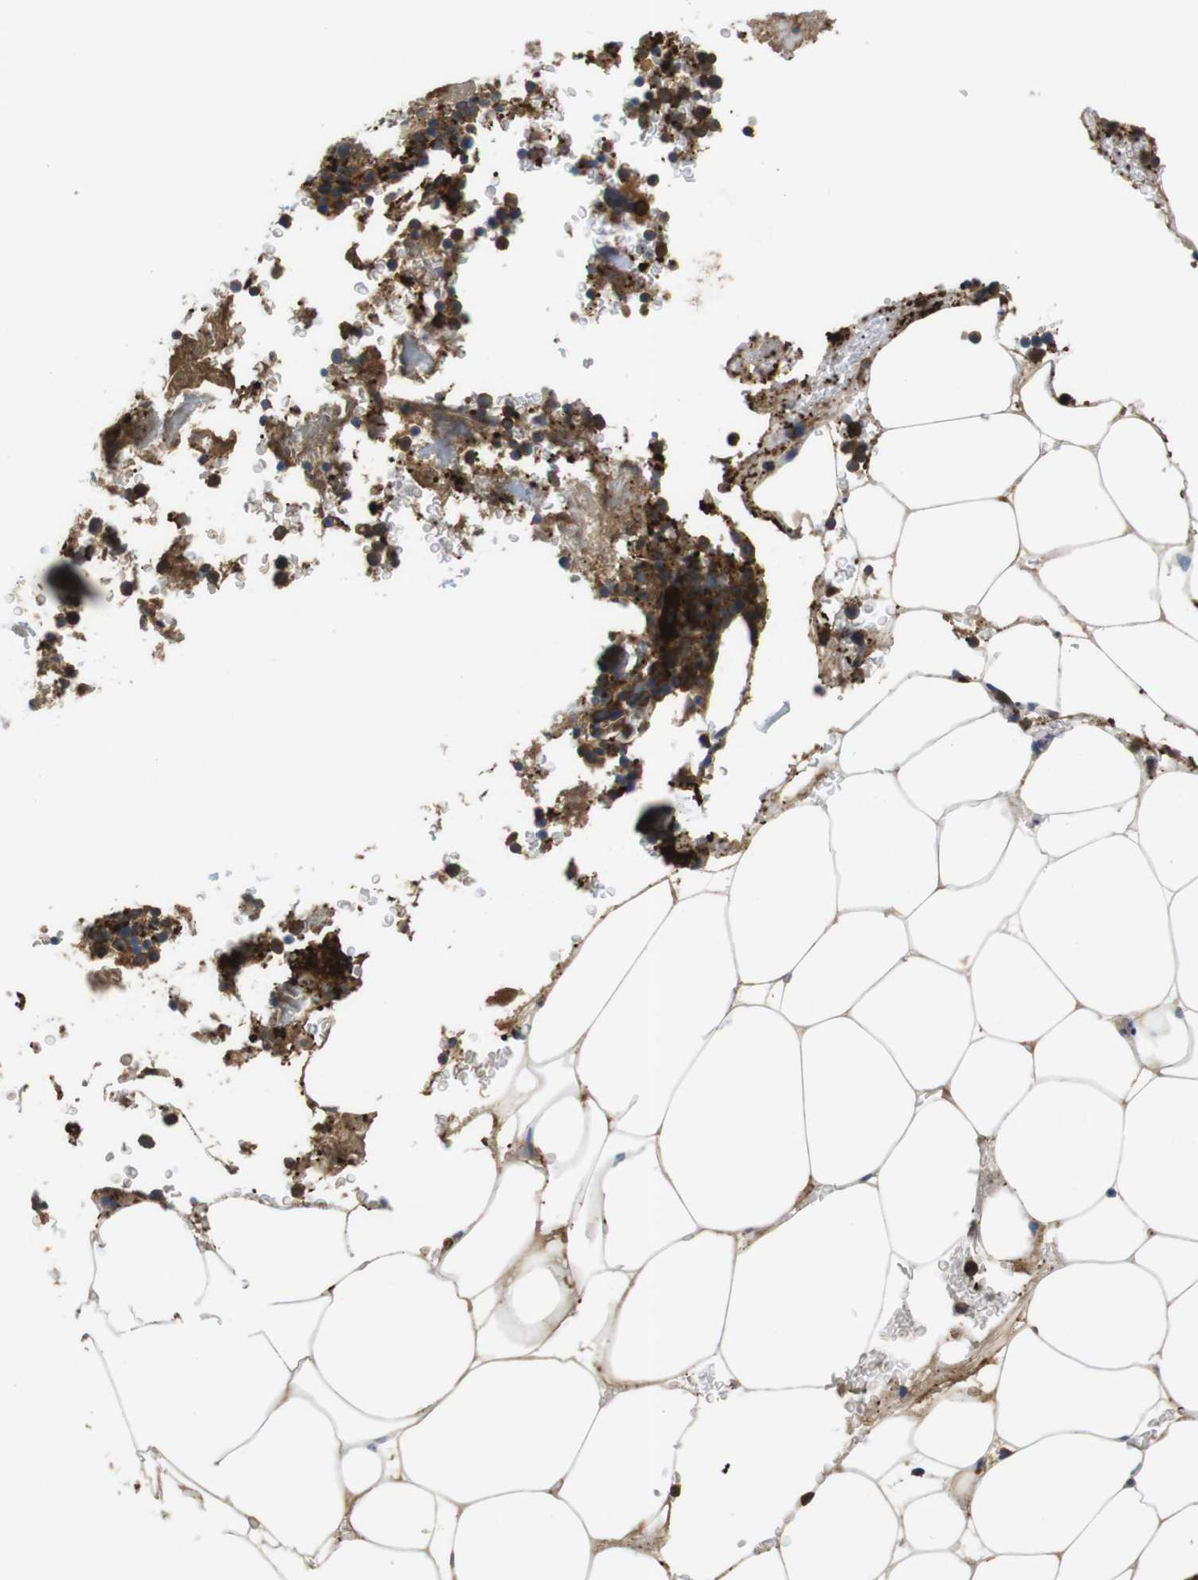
{"staining": {"intensity": "moderate", "quantity": ">75%", "location": "cytoplasmic/membranous"}, "tissue": "bone marrow", "cell_type": "Hematopoietic cells", "image_type": "normal", "snomed": [{"axis": "morphology", "description": "Normal tissue, NOS"}, {"axis": "topography", "description": "Bone marrow"}], "caption": "This image exhibits immunohistochemistry (IHC) staining of normal human bone marrow, with medium moderate cytoplasmic/membranous staining in approximately >75% of hematopoietic cells.", "gene": "HERPUD2", "patient": {"sex": "male"}}